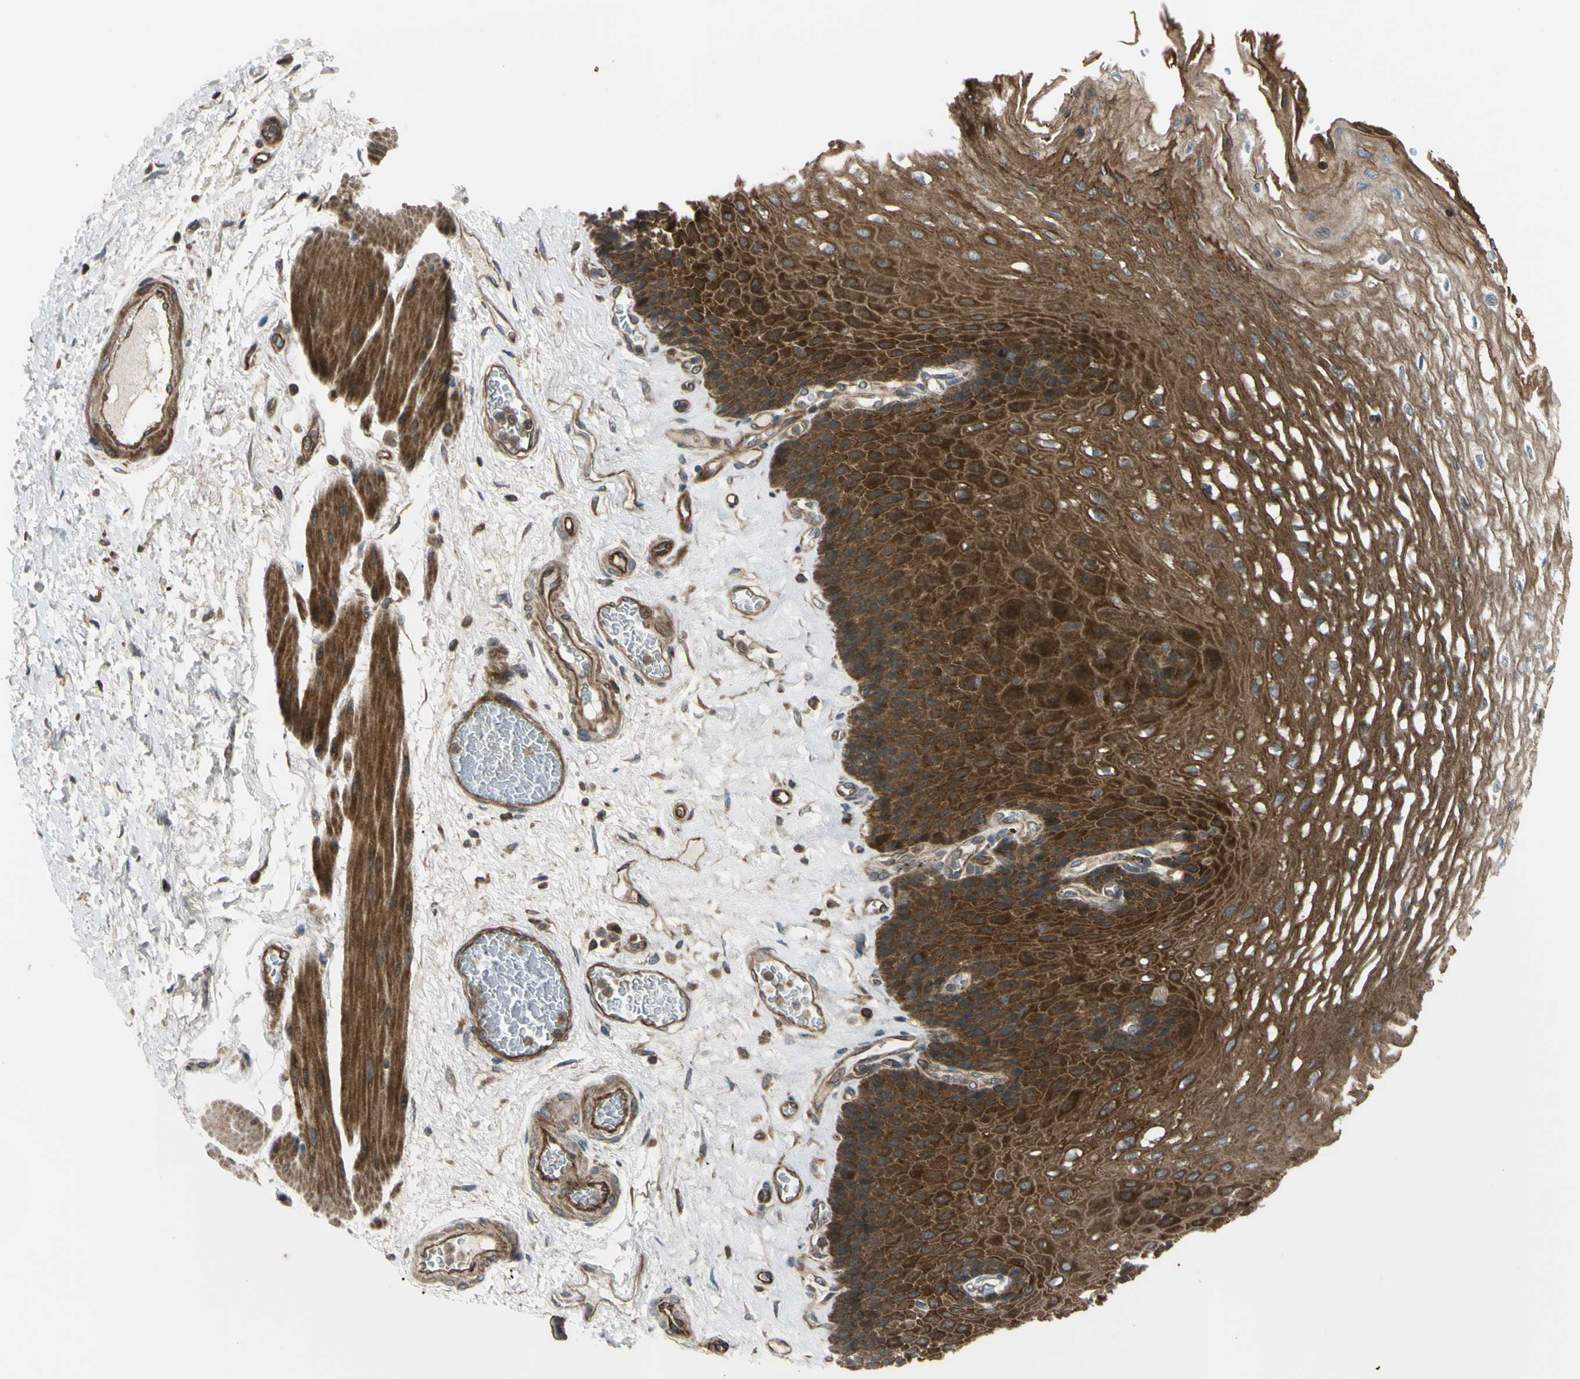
{"staining": {"intensity": "strong", "quantity": ">75%", "location": "cytoplasmic/membranous"}, "tissue": "esophagus", "cell_type": "Squamous epithelial cells", "image_type": "normal", "snomed": [{"axis": "morphology", "description": "Normal tissue, NOS"}, {"axis": "topography", "description": "Esophagus"}], "caption": "Protein expression analysis of unremarkable esophagus reveals strong cytoplasmic/membranous staining in approximately >75% of squamous epithelial cells.", "gene": "FLII", "patient": {"sex": "female", "age": 72}}